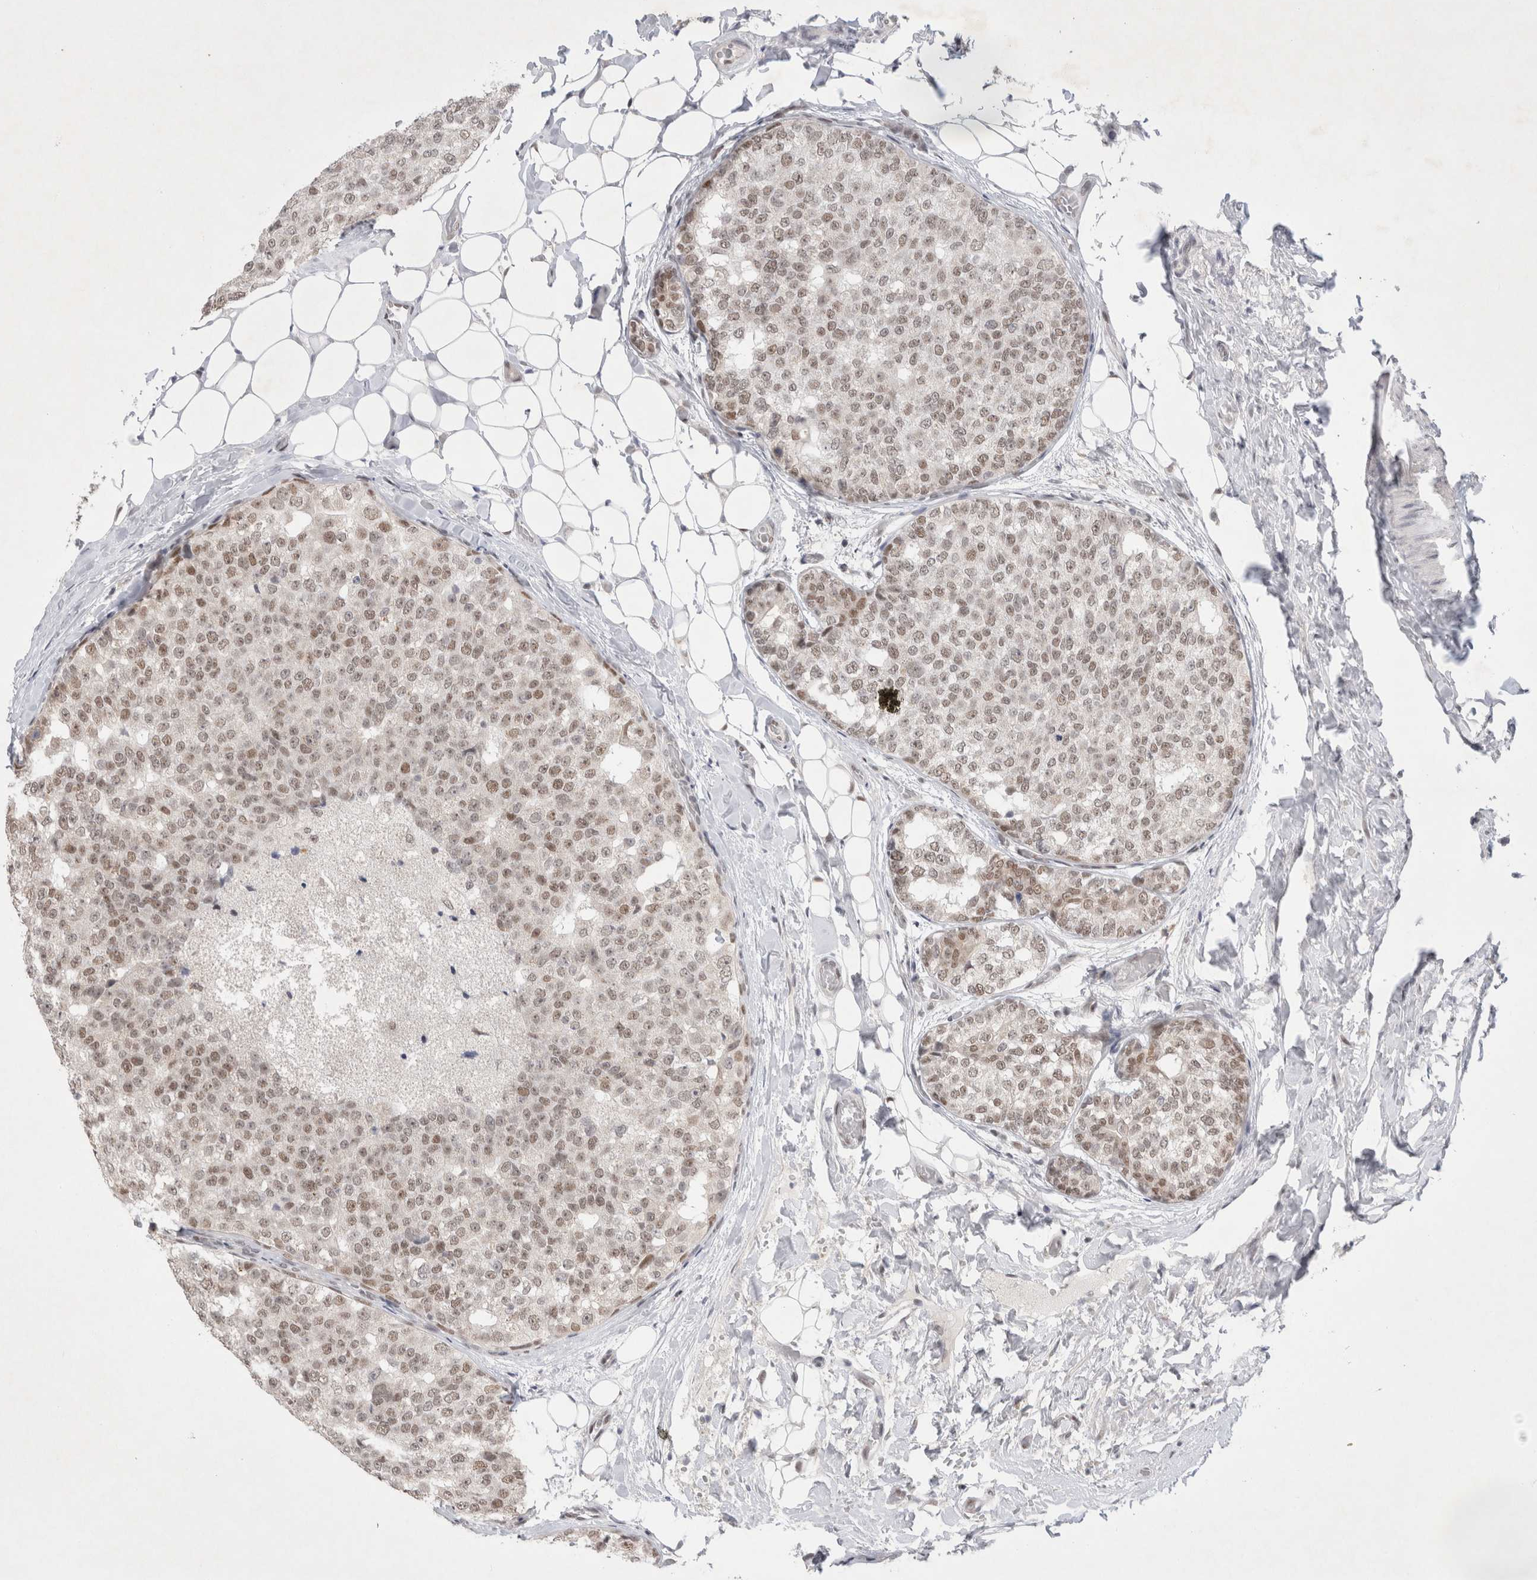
{"staining": {"intensity": "weak", "quantity": ">75%", "location": "nuclear"}, "tissue": "breast cancer", "cell_type": "Tumor cells", "image_type": "cancer", "snomed": [{"axis": "morphology", "description": "Normal tissue, NOS"}, {"axis": "morphology", "description": "Duct carcinoma"}, {"axis": "topography", "description": "Breast"}], "caption": "Immunohistochemistry staining of breast invasive ductal carcinoma, which demonstrates low levels of weak nuclear expression in approximately >75% of tumor cells indicating weak nuclear protein positivity. The staining was performed using DAB (brown) for protein detection and nuclei were counterstained in hematoxylin (blue).", "gene": "RECQL4", "patient": {"sex": "female", "age": 43}}